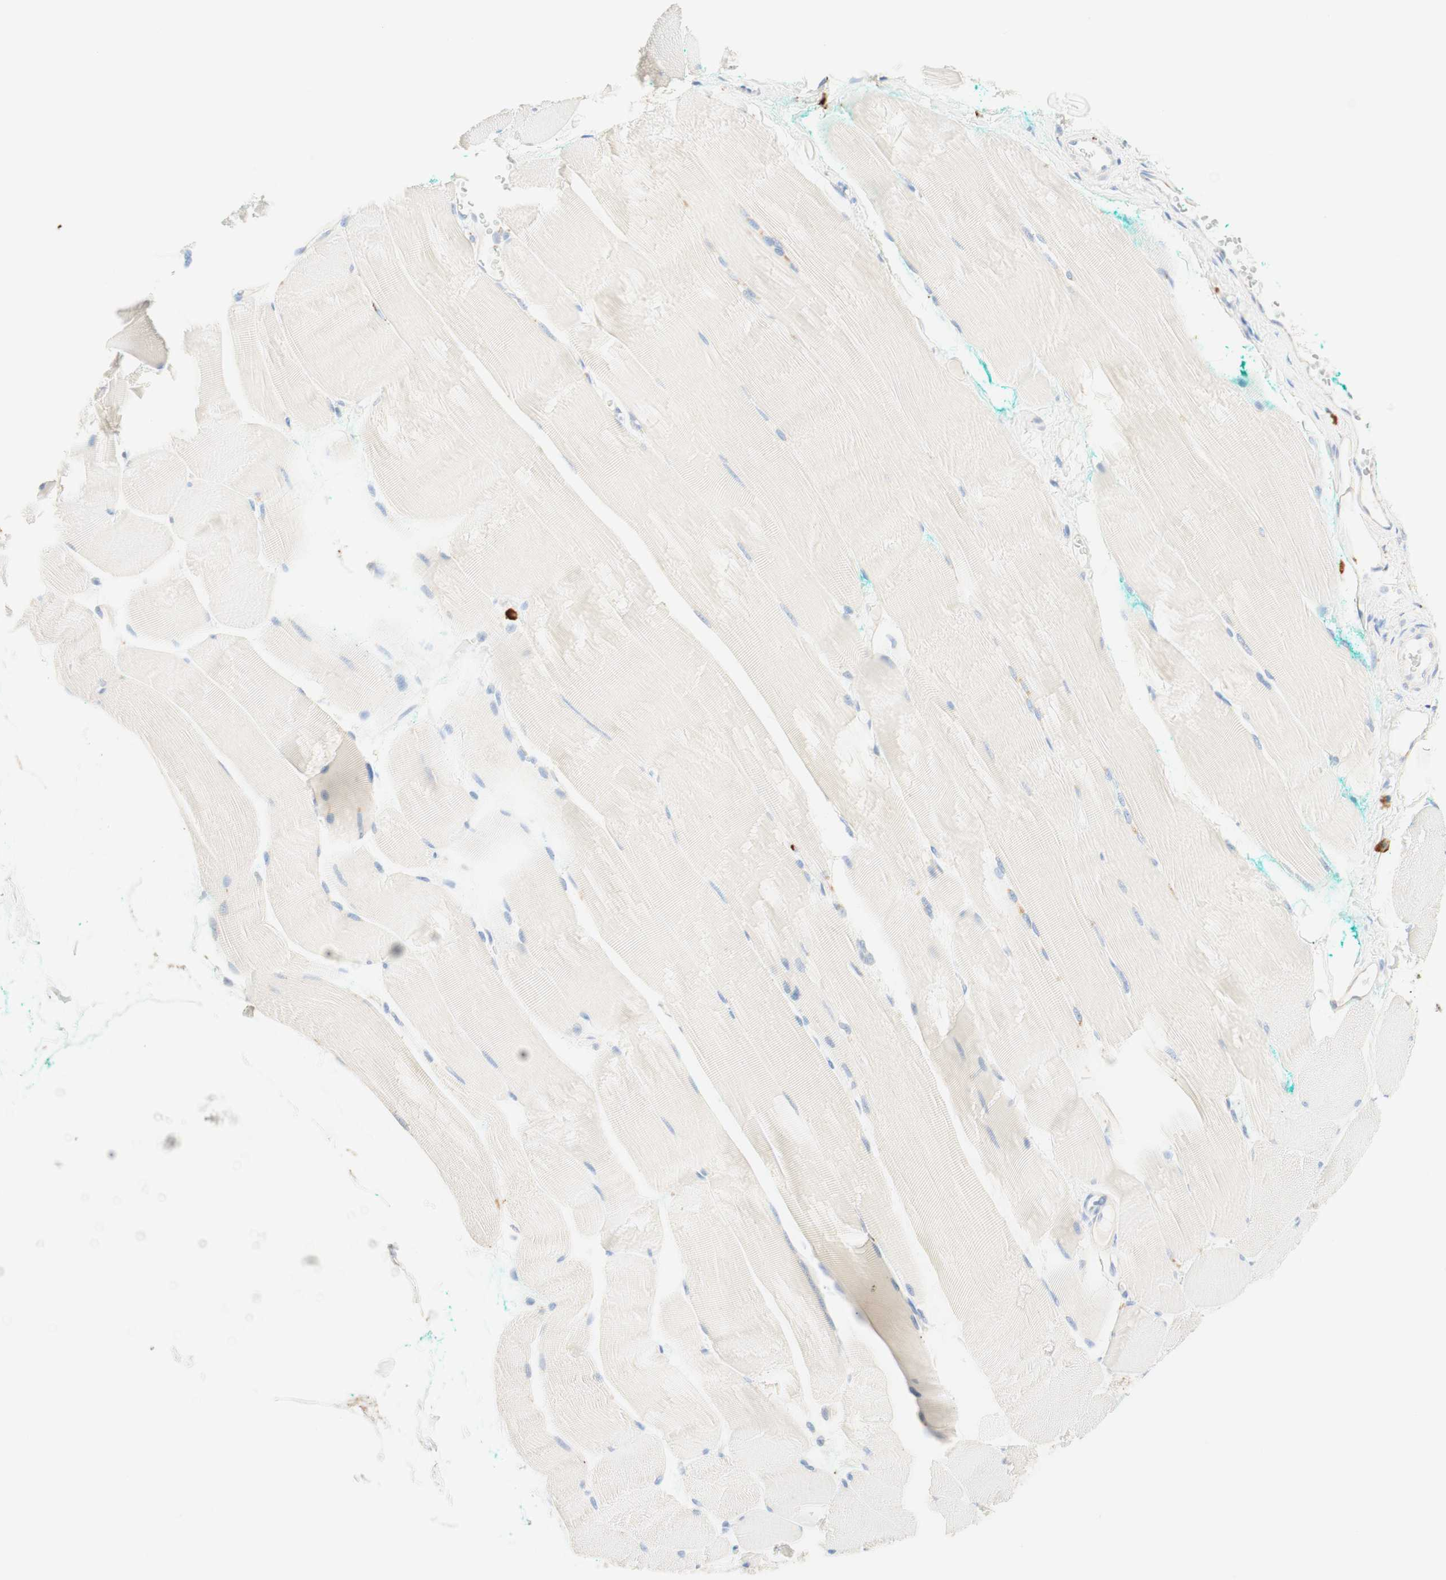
{"staining": {"intensity": "negative", "quantity": "none", "location": "none"}, "tissue": "skeletal muscle", "cell_type": "Myocytes", "image_type": "normal", "snomed": [{"axis": "morphology", "description": "Normal tissue, NOS"}, {"axis": "morphology", "description": "Squamous cell carcinoma, NOS"}, {"axis": "topography", "description": "Skeletal muscle"}], "caption": "Protein analysis of normal skeletal muscle displays no significant positivity in myocytes. (DAB immunohistochemistry with hematoxylin counter stain).", "gene": "CD63", "patient": {"sex": "male", "age": 51}}